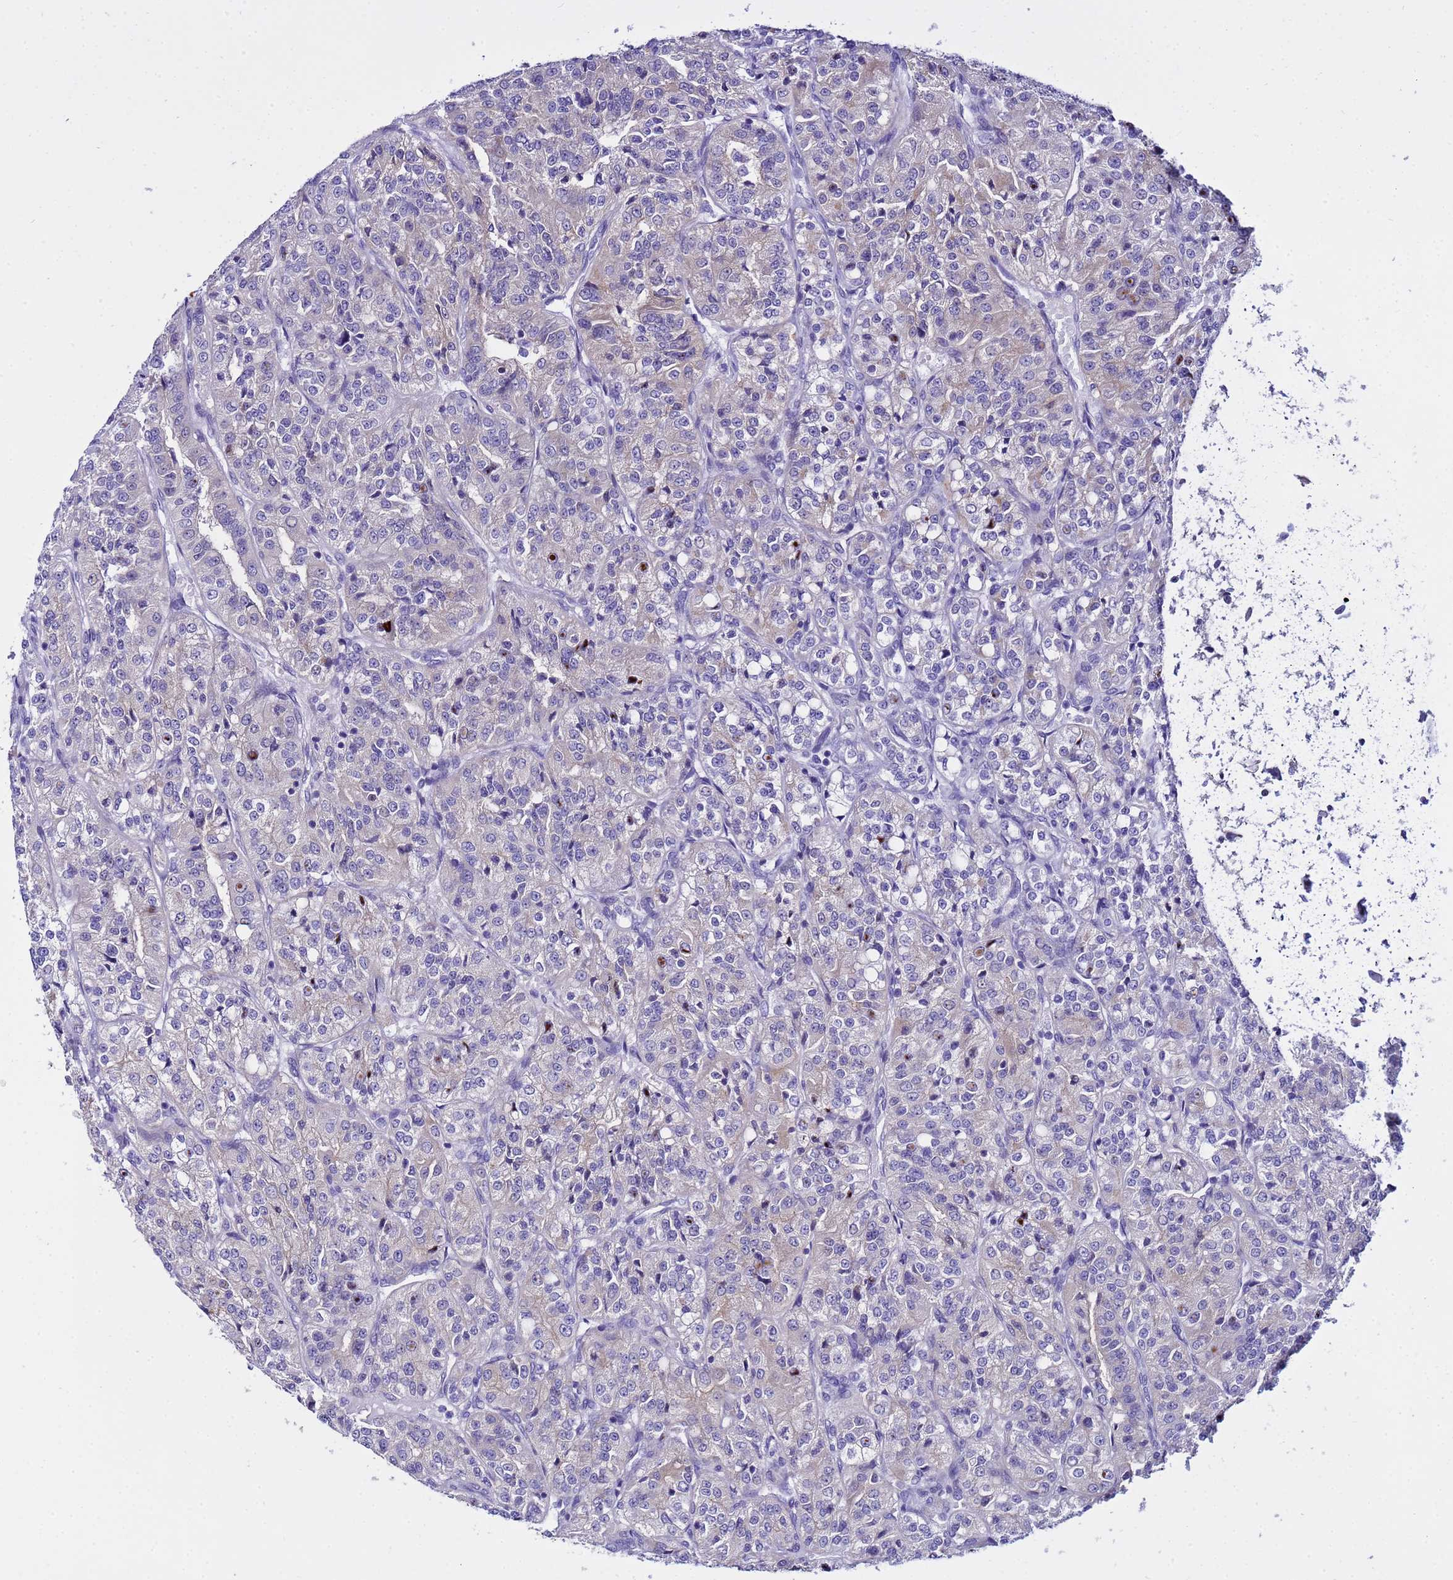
{"staining": {"intensity": "negative", "quantity": "none", "location": "none"}, "tissue": "renal cancer", "cell_type": "Tumor cells", "image_type": "cancer", "snomed": [{"axis": "morphology", "description": "Adenocarcinoma, NOS"}, {"axis": "topography", "description": "Kidney"}], "caption": "This is a histopathology image of immunohistochemistry (IHC) staining of adenocarcinoma (renal), which shows no staining in tumor cells.", "gene": "IGSF11", "patient": {"sex": "female", "age": 63}}